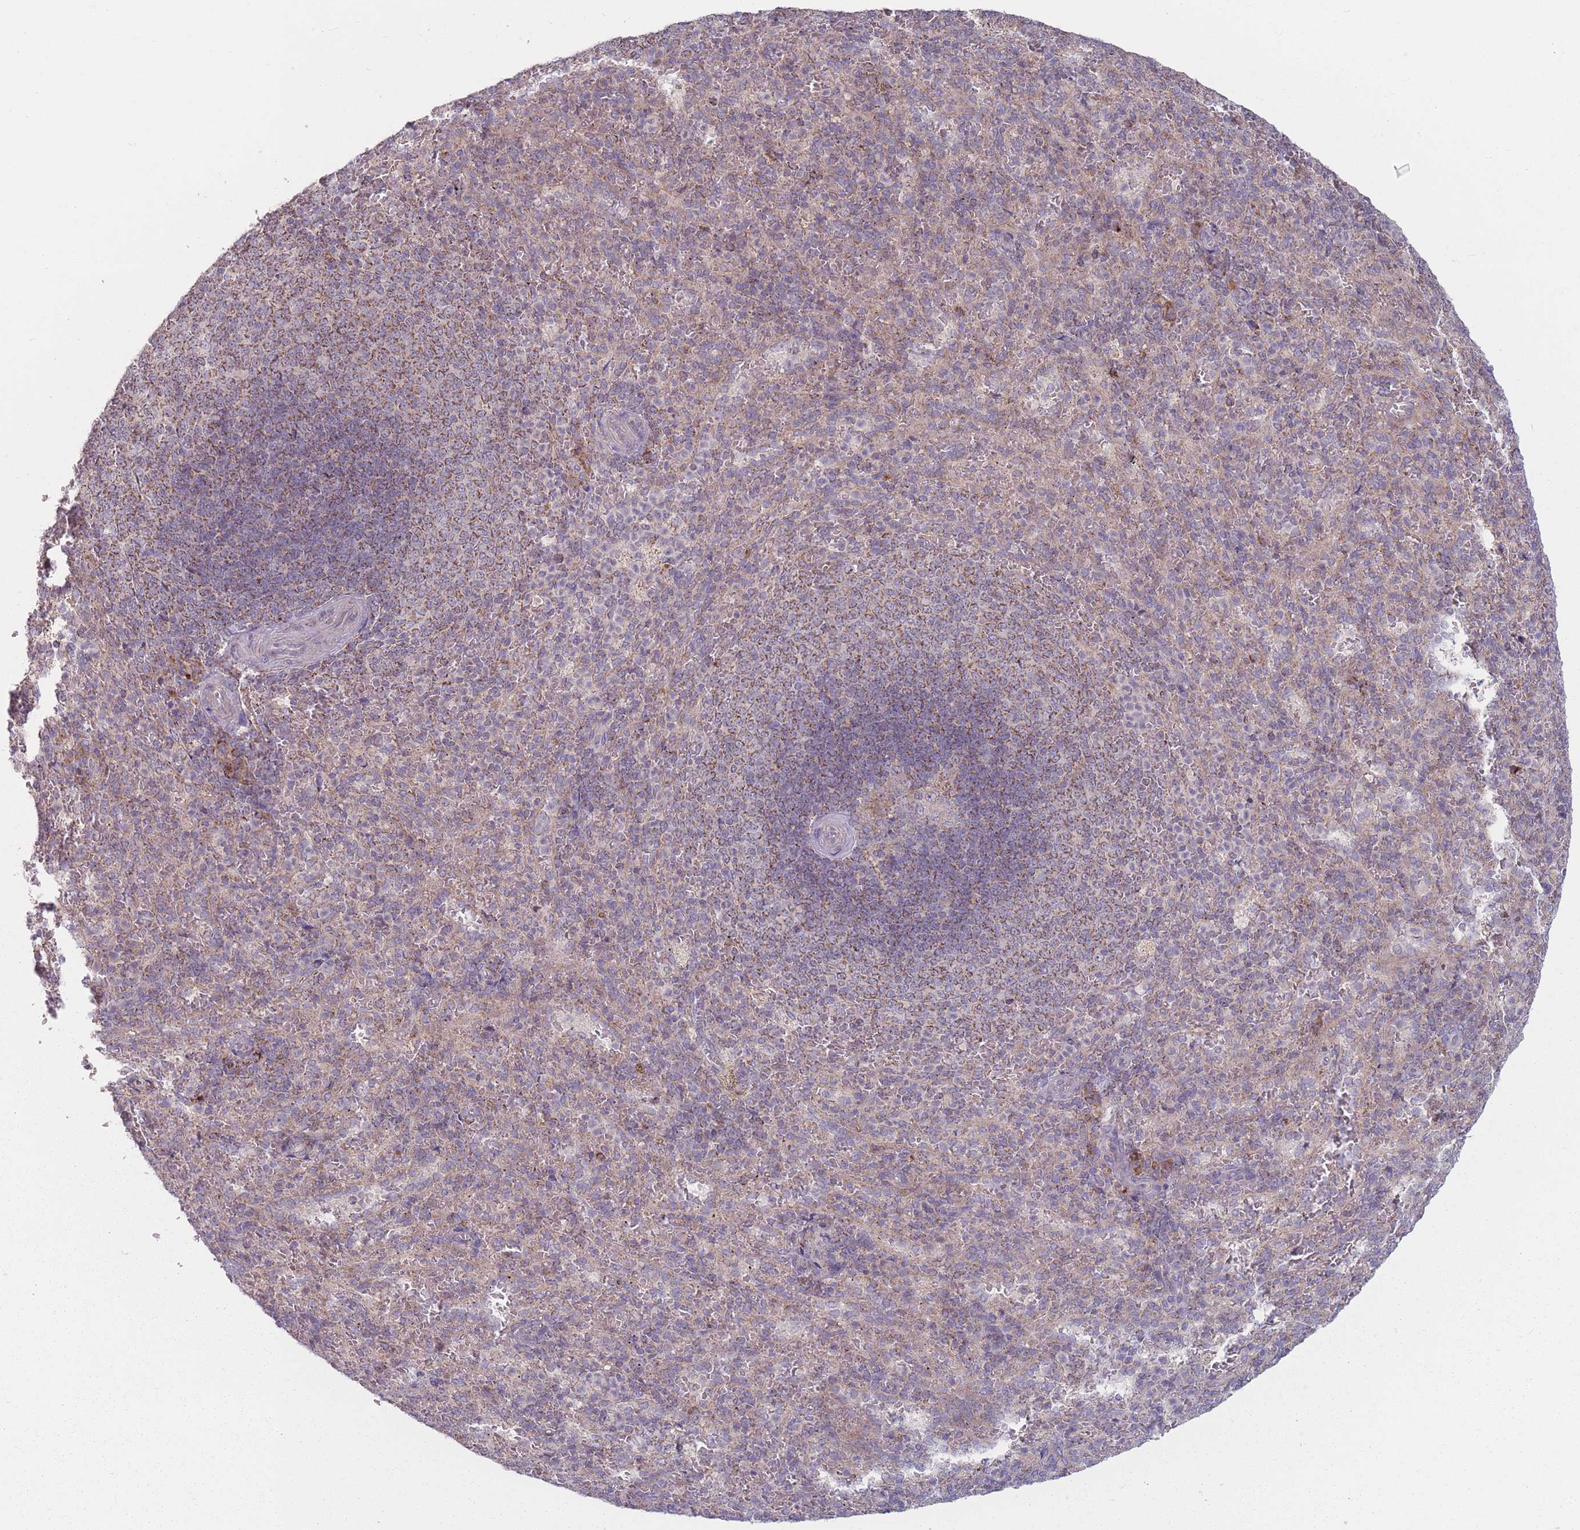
{"staining": {"intensity": "moderate", "quantity": "25%-75%", "location": "cytoplasmic/membranous"}, "tissue": "spleen", "cell_type": "Cells in red pulp", "image_type": "normal", "snomed": [{"axis": "morphology", "description": "Normal tissue, NOS"}, {"axis": "topography", "description": "Spleen"}], "caption": "Protein staining demonstrates moderate cytoplasmic/membranous staining in about 25%-75% of cells in red pulp in unremarkable spleen. The staining is performed using DAB (3,3'-diaminobenzidine) brown chromogen to label protein expression. The nuclei are counter-stained blue using hematoxylin.", "gene": "OR10Q1", "patient": {"sex": "female", "age": 21}}